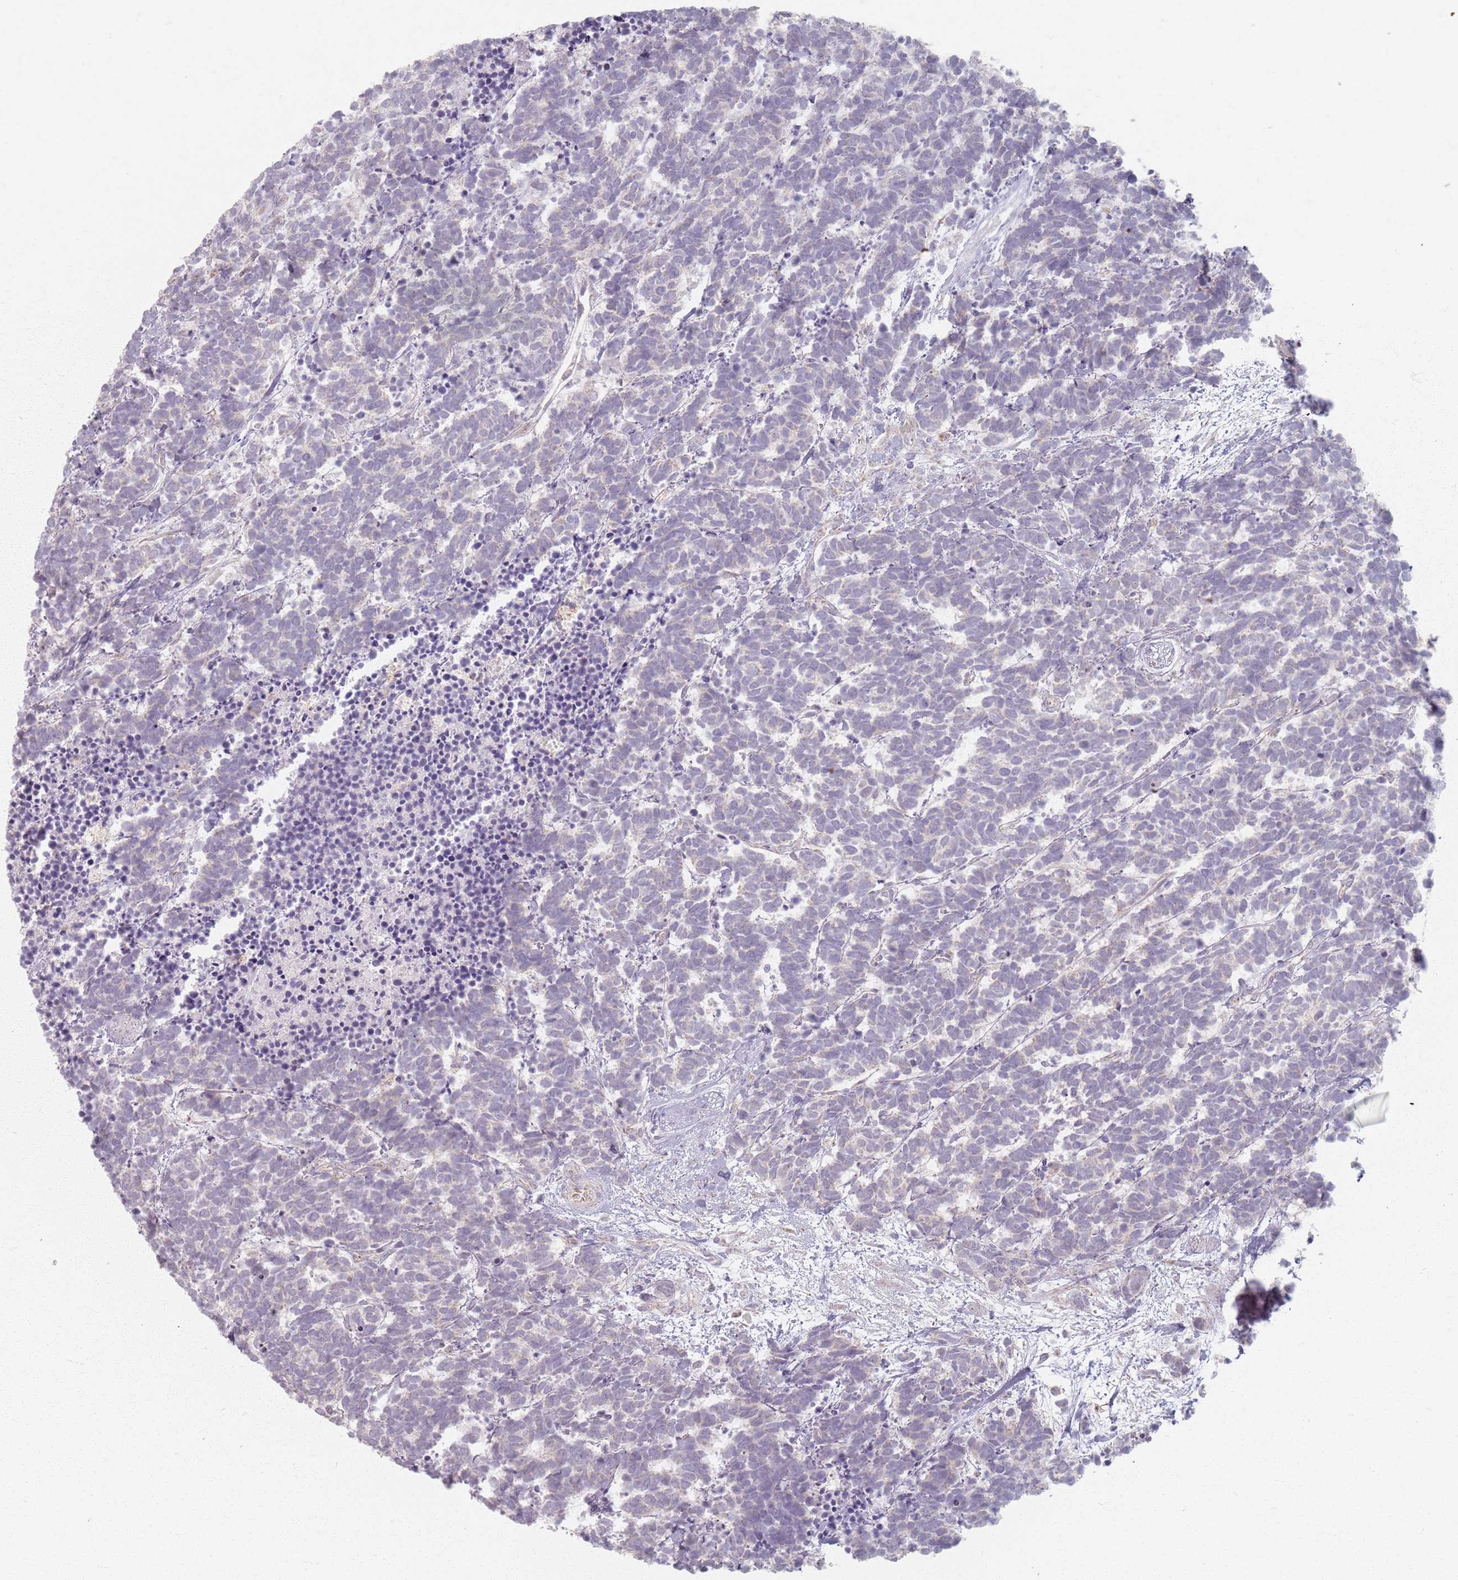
{"staining": {"intensity": "negative", "quantity": "none", "location": "none"}, "tissue": "carcinoid", "cell_type": "Tumor cells", "image_type": "cancer", "snomed": [{"axis": "morphology", "description": "Carcinoma, NOS"}, {"axis": "morphology", "description": "Carcinoid, malignant, NOS"}, {"axis": "topography", "description": "Prostate"}], "caption": "Micrograph shows no protein positivity in tumor cells of malignant carcinoid tissue.", "gene": "PKD2L2", "patient": {"sex": "male", "age": 57}}